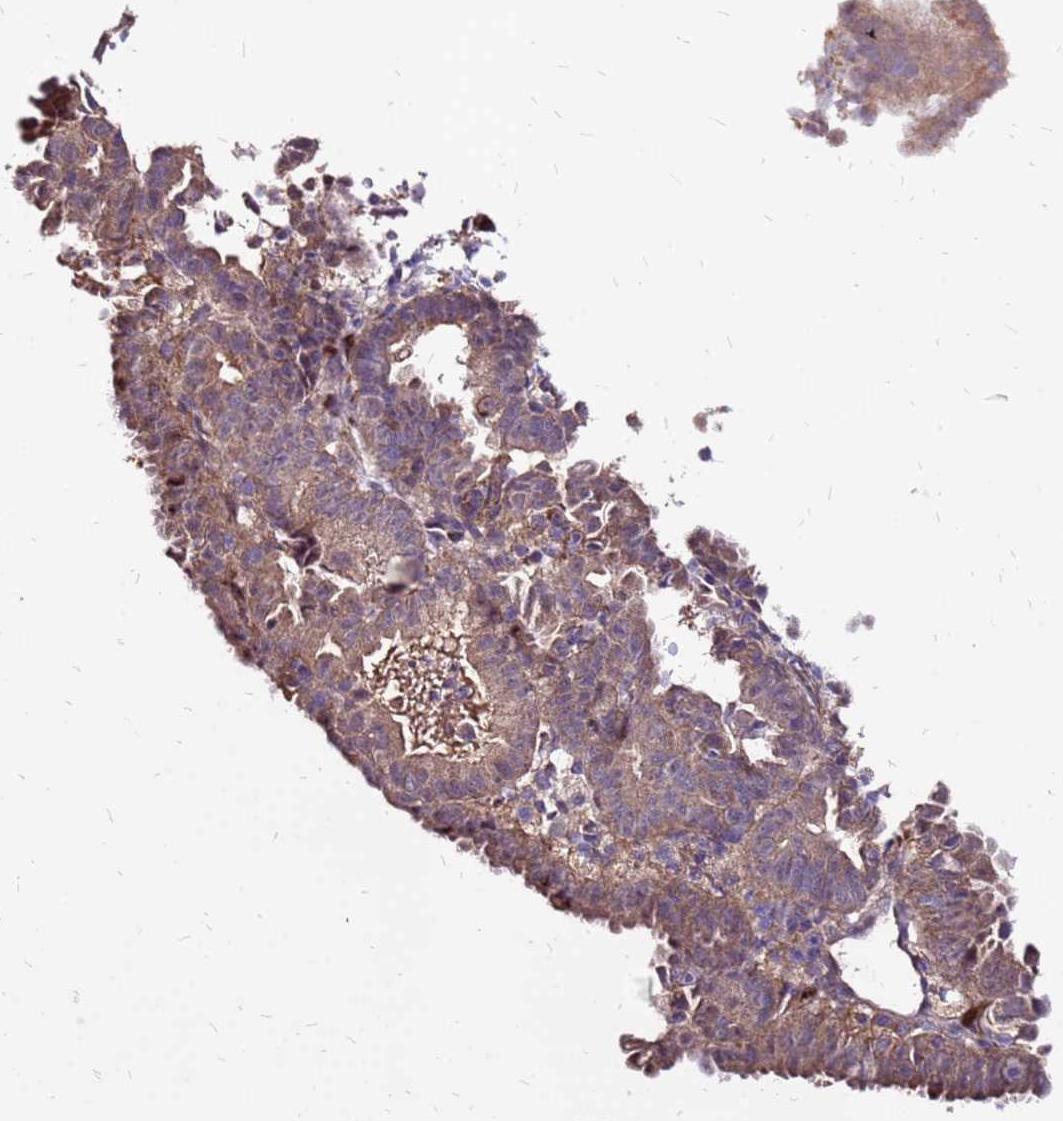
{"staining": {"intensity": "moderate", "quantity": ">75%", "location": "cytoplasmic/membranous"}, "tissue": "endometrial cancer", "cell_type": "Tumor cells", "image_type": "cancer", "snomed": [{"axis": "morphology", "description": "Adenocarcinoma, NOS"}, {"axis": "topography", "description": "Endometrium"}], "caption": "A brown stain shows moderate cytoplasmic/membranous positivity of a protein in endometrial cancer (adenocarcinoma) tumor cells.", "gene": "ARHGEF5", "patient": {"sex": "female", "age": 70}}